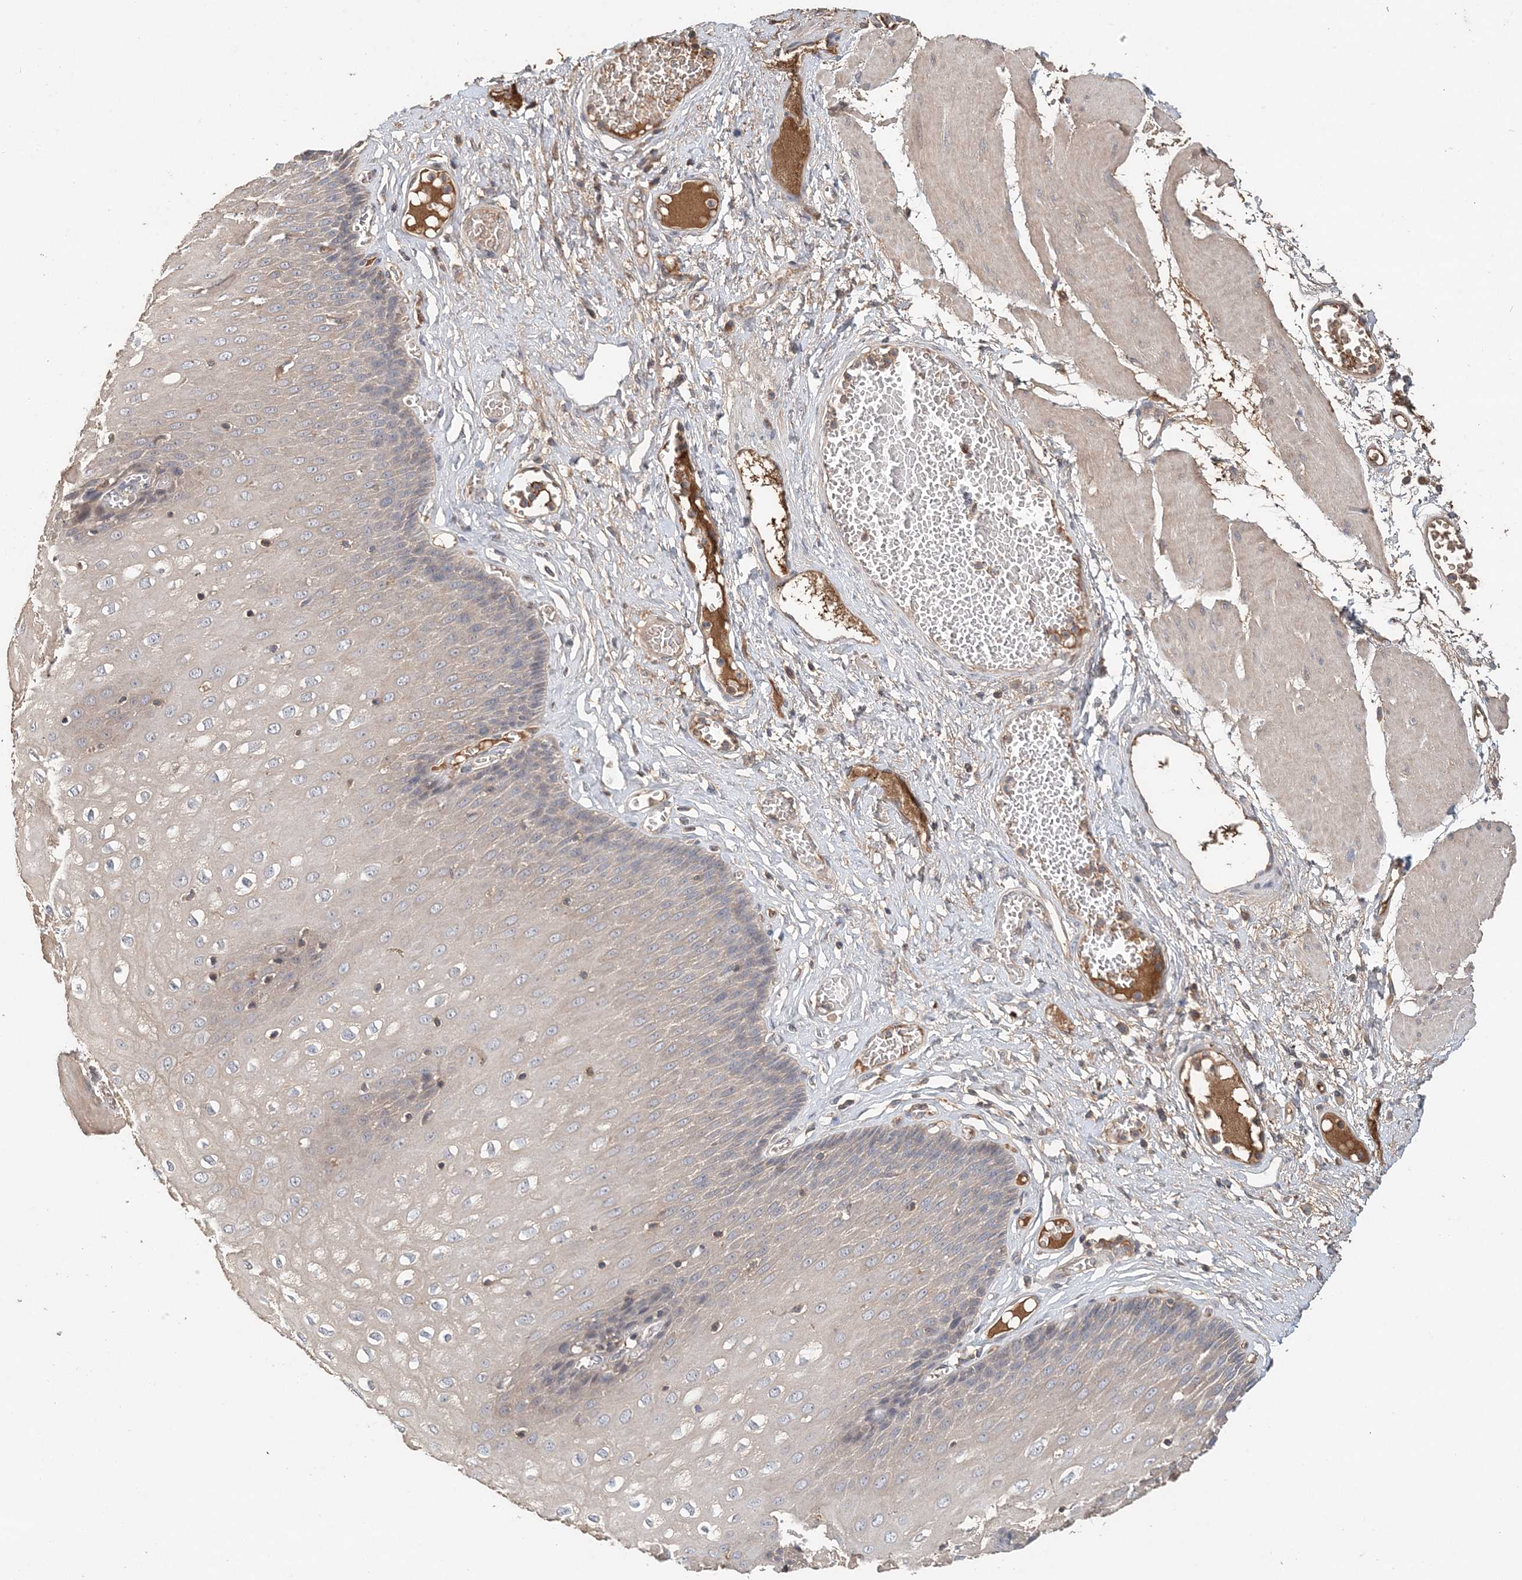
{"staining": {"intensity": "weak", "quantity": "<25%", "location": "cytoplasmic/membranous"}, "tissue": "esophagus", "cell_type": "Squamous epithelial cells", "image_type": "normal", "snomed": [{"axis": "morphology", "description": "Normal tissue, NOS"}, {"axis": "topography", "description": "Esophagus"}], "caption": "Esophagus stained for a protein using immunohistochemistry (IHC) displays no positivity squamous epithelial cells.", "gene": "SYCP3", "patient": {"sex": "male", "age": 60}}